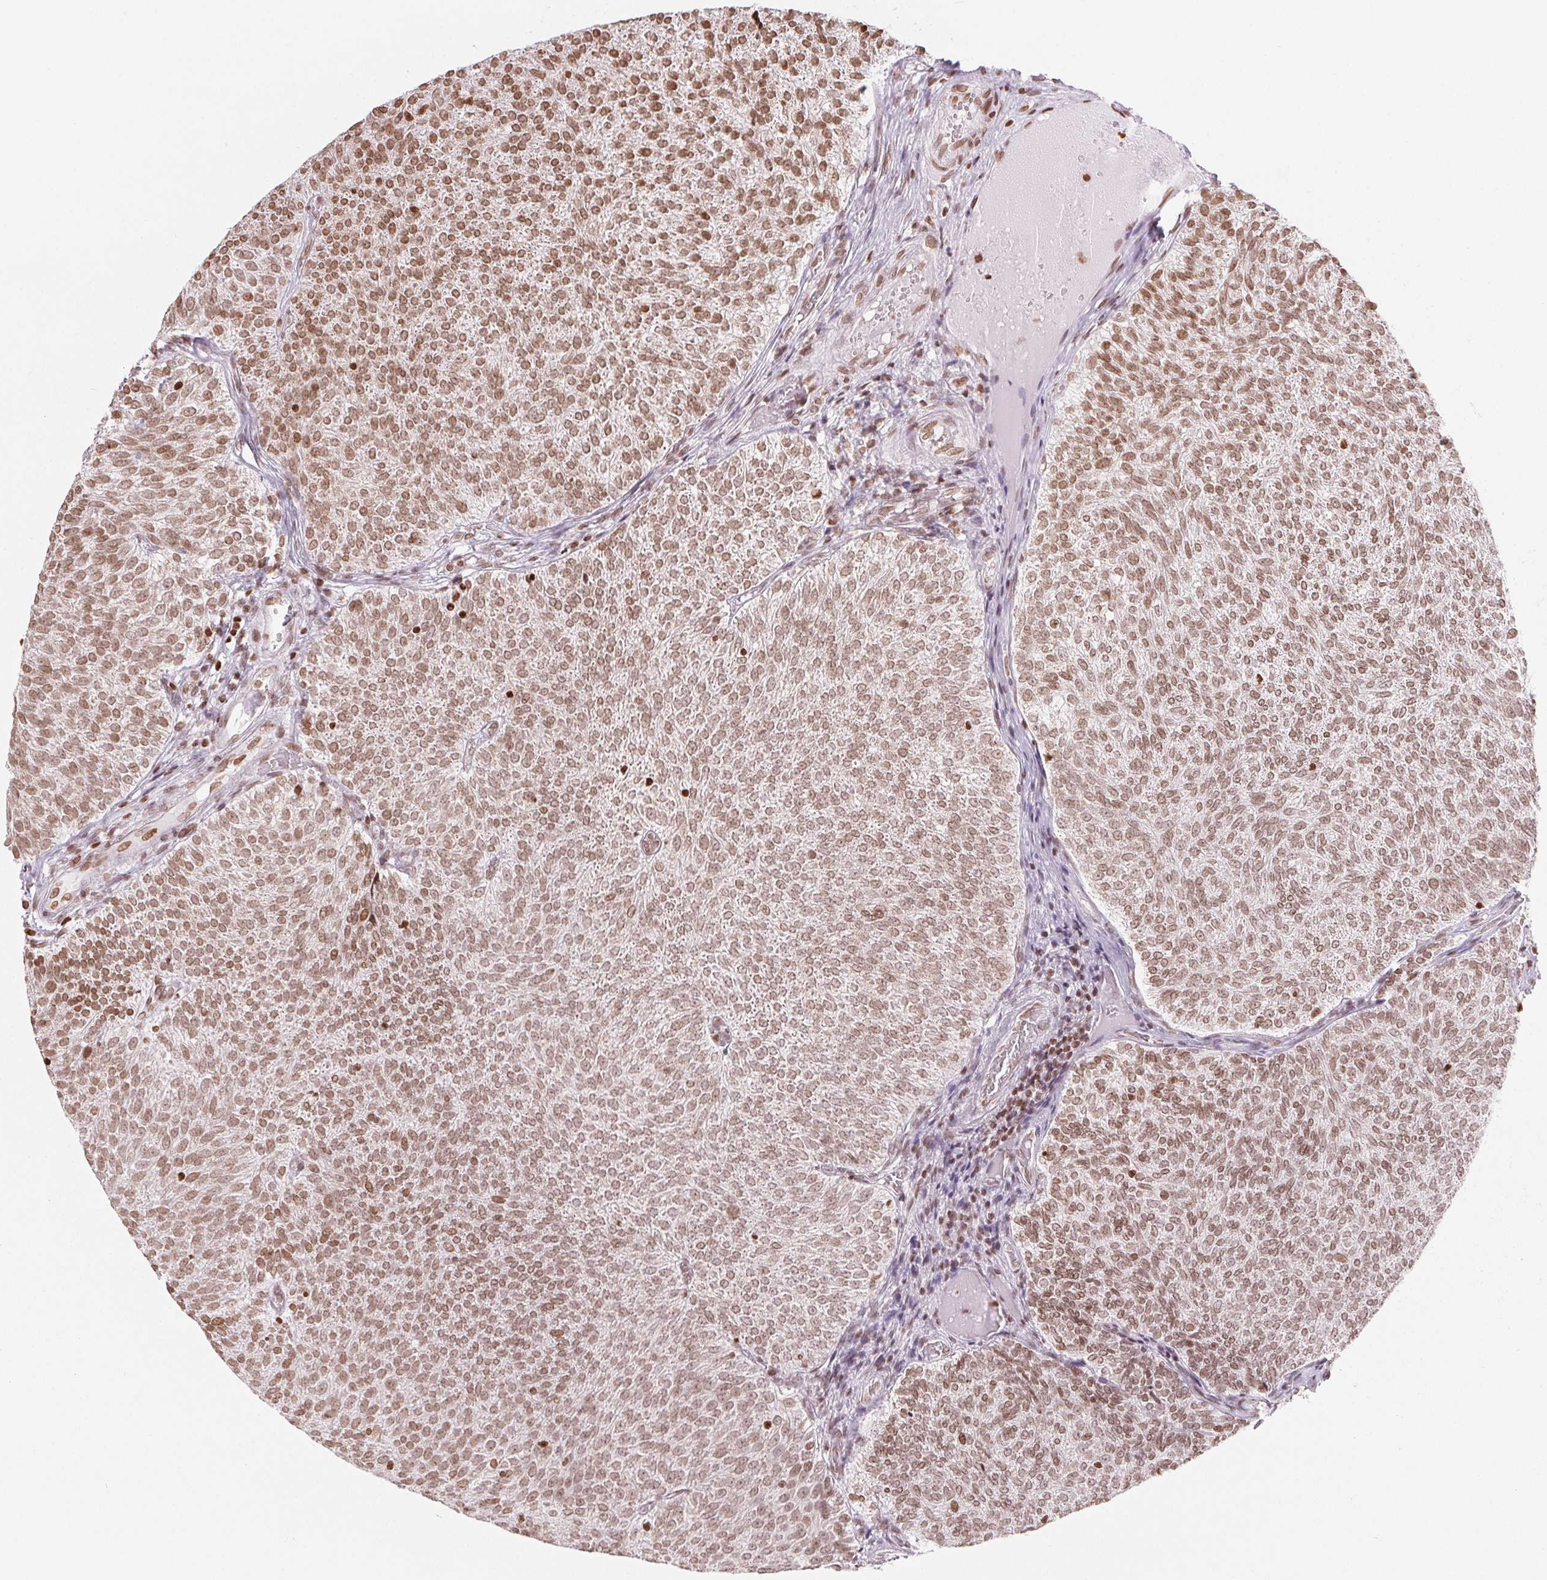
{"staining": {"intensity": "moderate", "quantity": ">75%", "location": "nuclear"}, "tissue": "urothelial cancer", "cell_type": "Tumor cells", "image_type": "cancer", "snomed": [{"axis": "morphology", "description": "Urothelial carcinoma, Low grade"}, {"axis": "topography", "description": "Urinary bladder"}], "caption": "Tumor cells reveal medium levels of moderate nuclear expression in approximately >75% of cells in urothelial carcinoma (low-grade). Nuclei are stained in blue.", "gene": "SMIM12", "patient": {"sex": "male", "age": 77}}